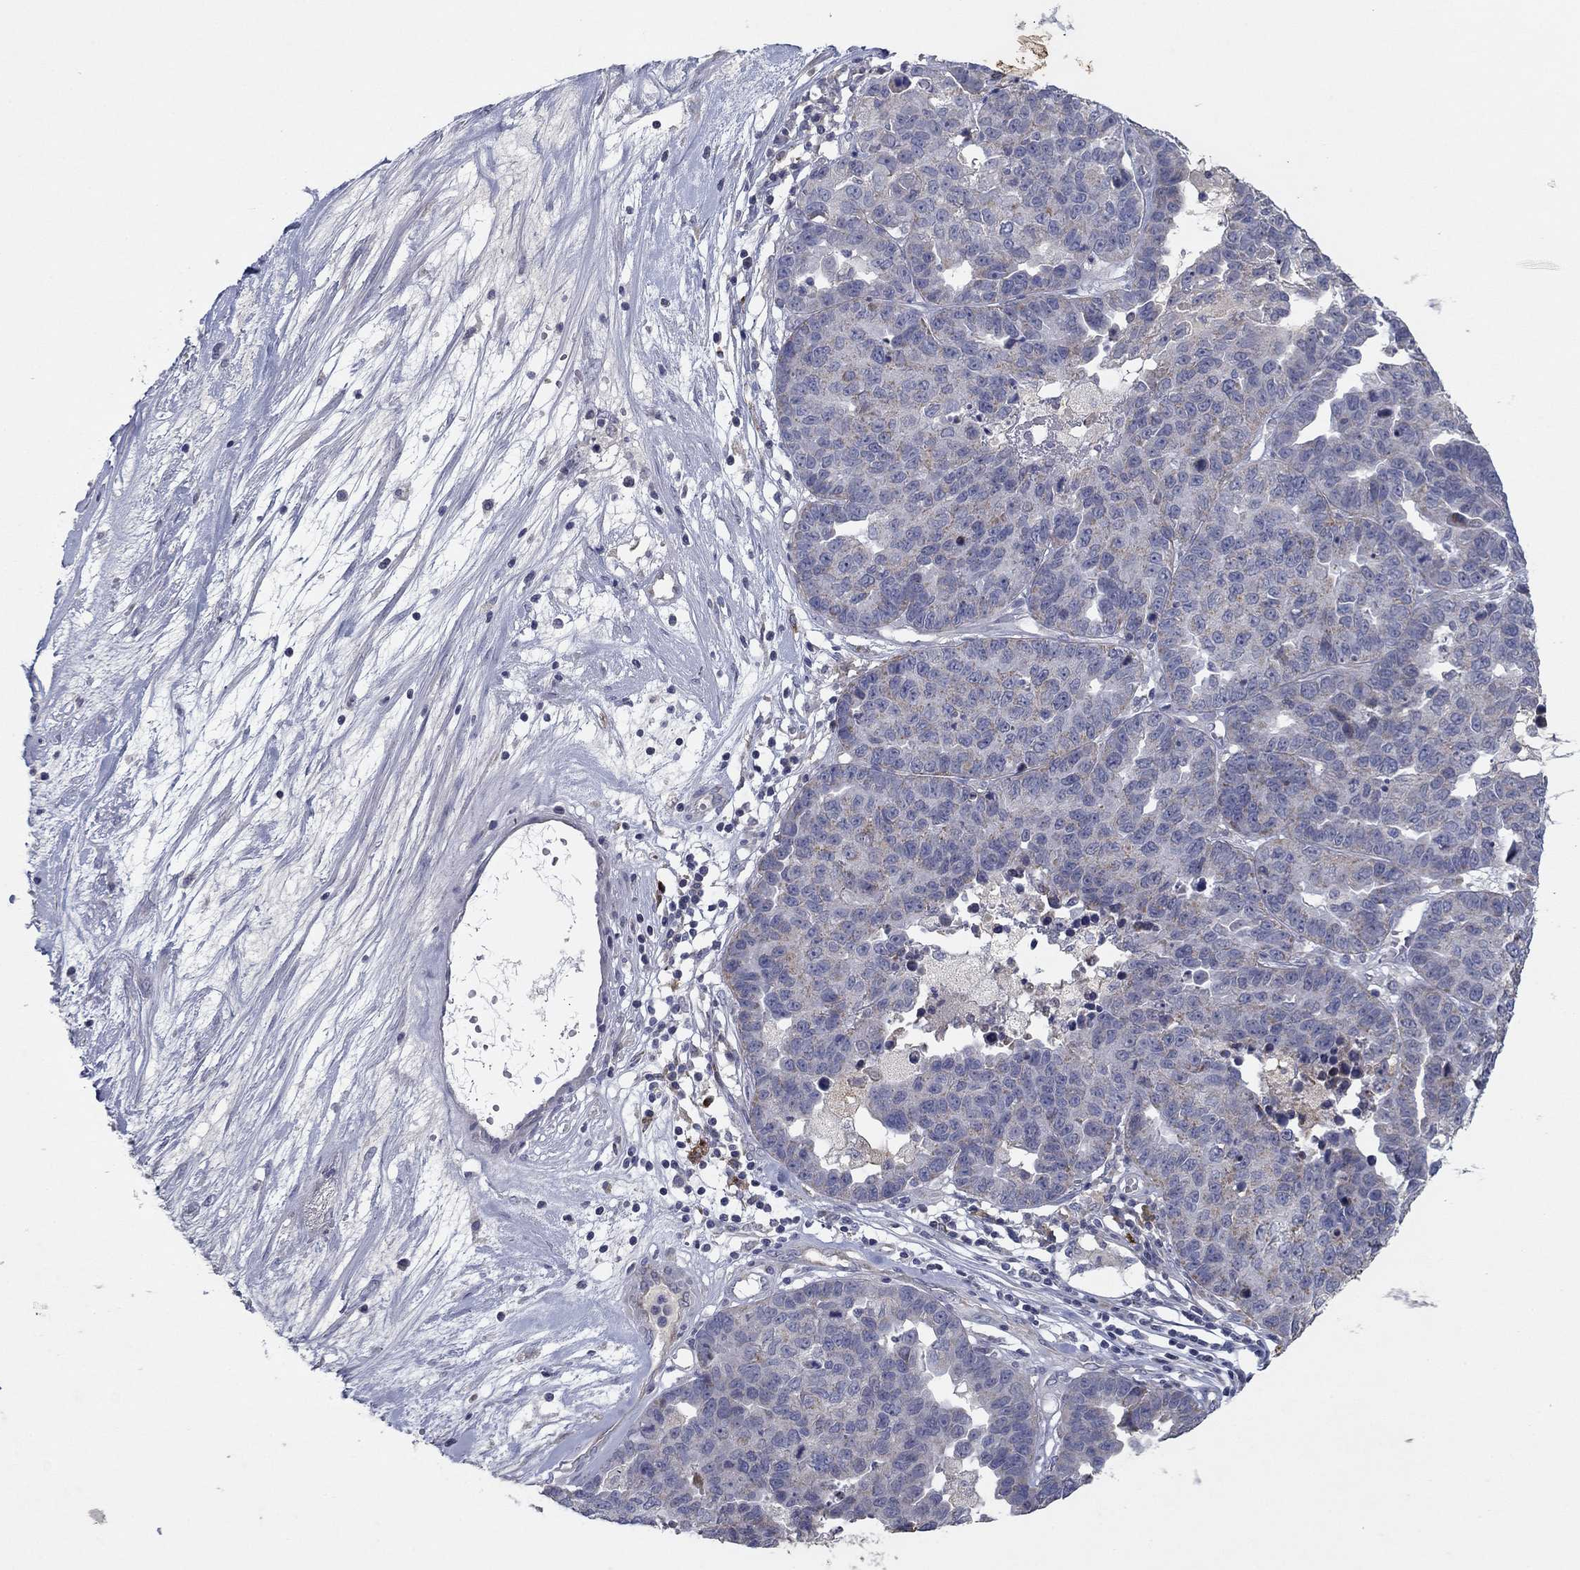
{"staining": {"intensity": "negative", "quantity": "none", "location": "none"}, "tissue": "ovarian cancer", "cell_type": "Tumor cells", "image_type": "cancer", "snomed": [{"axis": "morphology", "description": "Cystadenocarcinoma, serous, NOS"}, {"axis": "topography", "description": "Ovary"}], "caption": "Ovarian cancer stained for a protein using immunohistochemistry exhibits no staining tumor cells.", "gene": "PTGDS", "patient": {"sex": "female", "age": 87}}